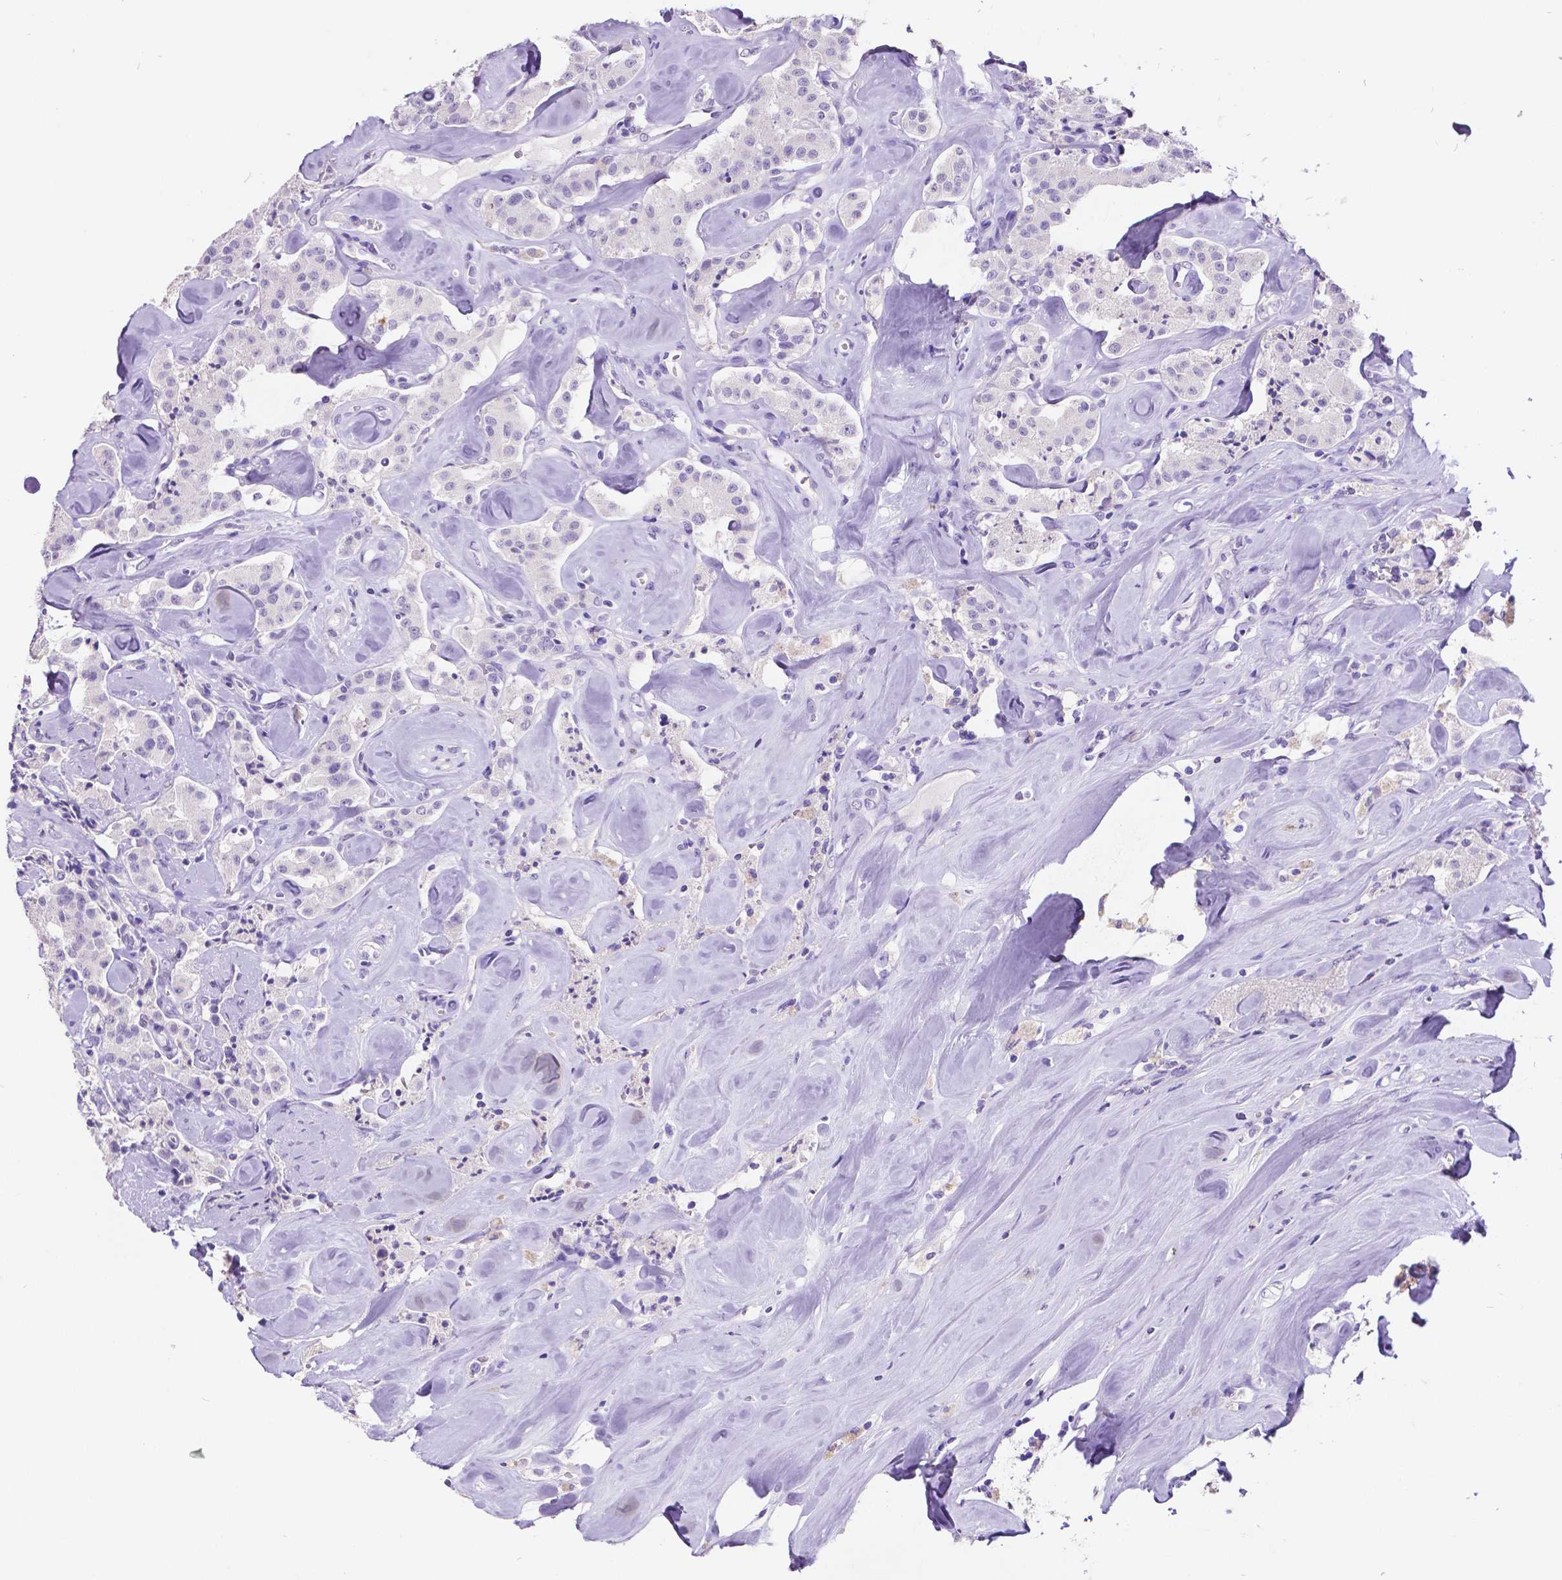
{"staining": {"intensity": "negative", "quantity": "none", "location": "none"}, "tissue": "carcinoid", "cell_type": "Tumor cells", "image_type": "cancer", "snomed": [{"axis": "morphology", "description": "Carcinoid, malignant, NOS"}, {"axis": "topography", "description": "Pancreas"}], "caption": "Immunohistochemistry histopathology image of neoplastic tissue: human carcinoid stained with DAB exhibits no significant protein positivity in tumor cells. The staining was performed using DAB (3,3'-diaminobenzidine) to visualize the protein expression in brown, while the nuclei were stained in blue with hematoxylin (Magnification: 20x).", "gene": "SATB2", "patient": {"sex": "male", "age": 41}}